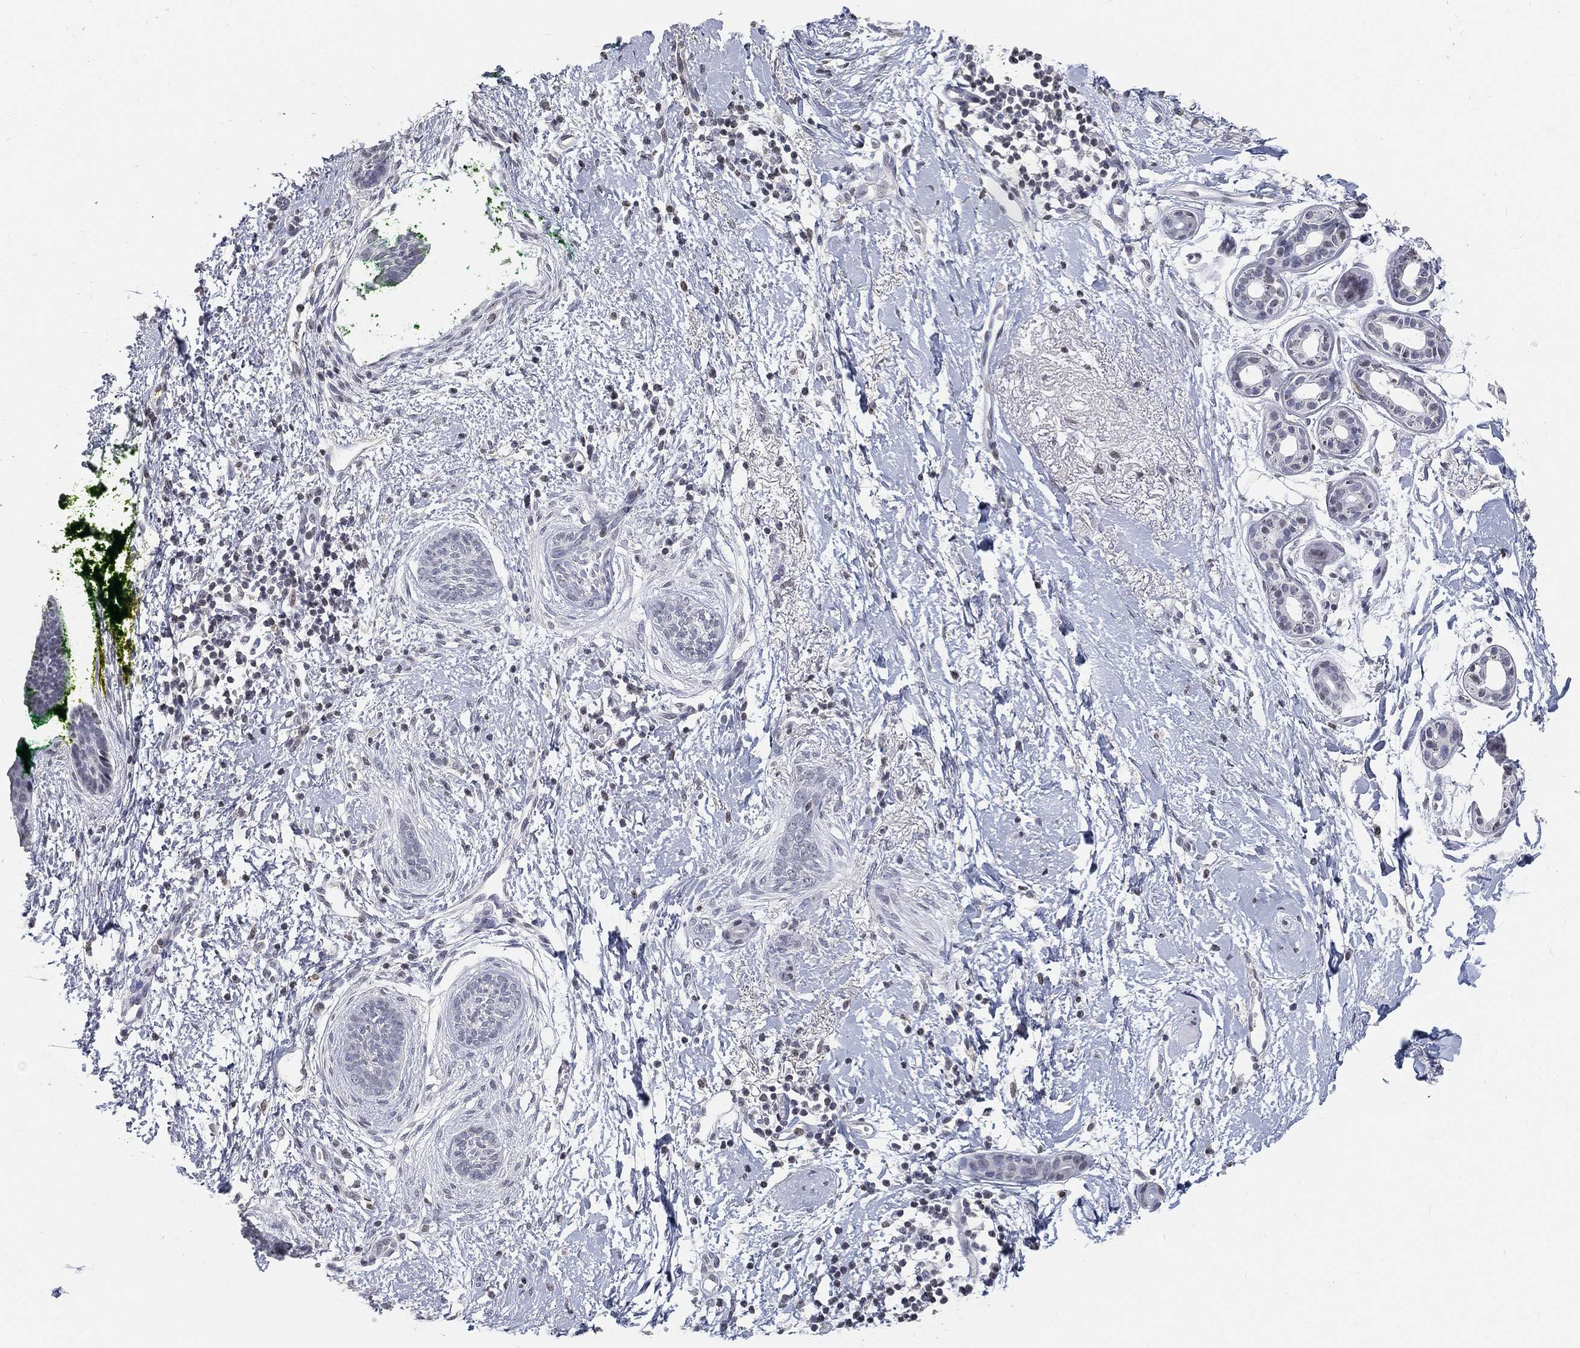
{"staining": {"intensity": "negative", "quantity": "none", "location": "none"}, "tissue": "skin cancer", "cell_type": "Tumor cells", "image_type": "cancer", "snomed": [{"axis": "morphology", "description": "Basal cell carcinoma"}, {"axis": "topography", "description": "Skin"}], "caption": "Tumor cells are negative for protein expression in human basal cell carcinoma (skin).", "gene": "ARG1", "patient": {"sex": "female", "age": 65}}